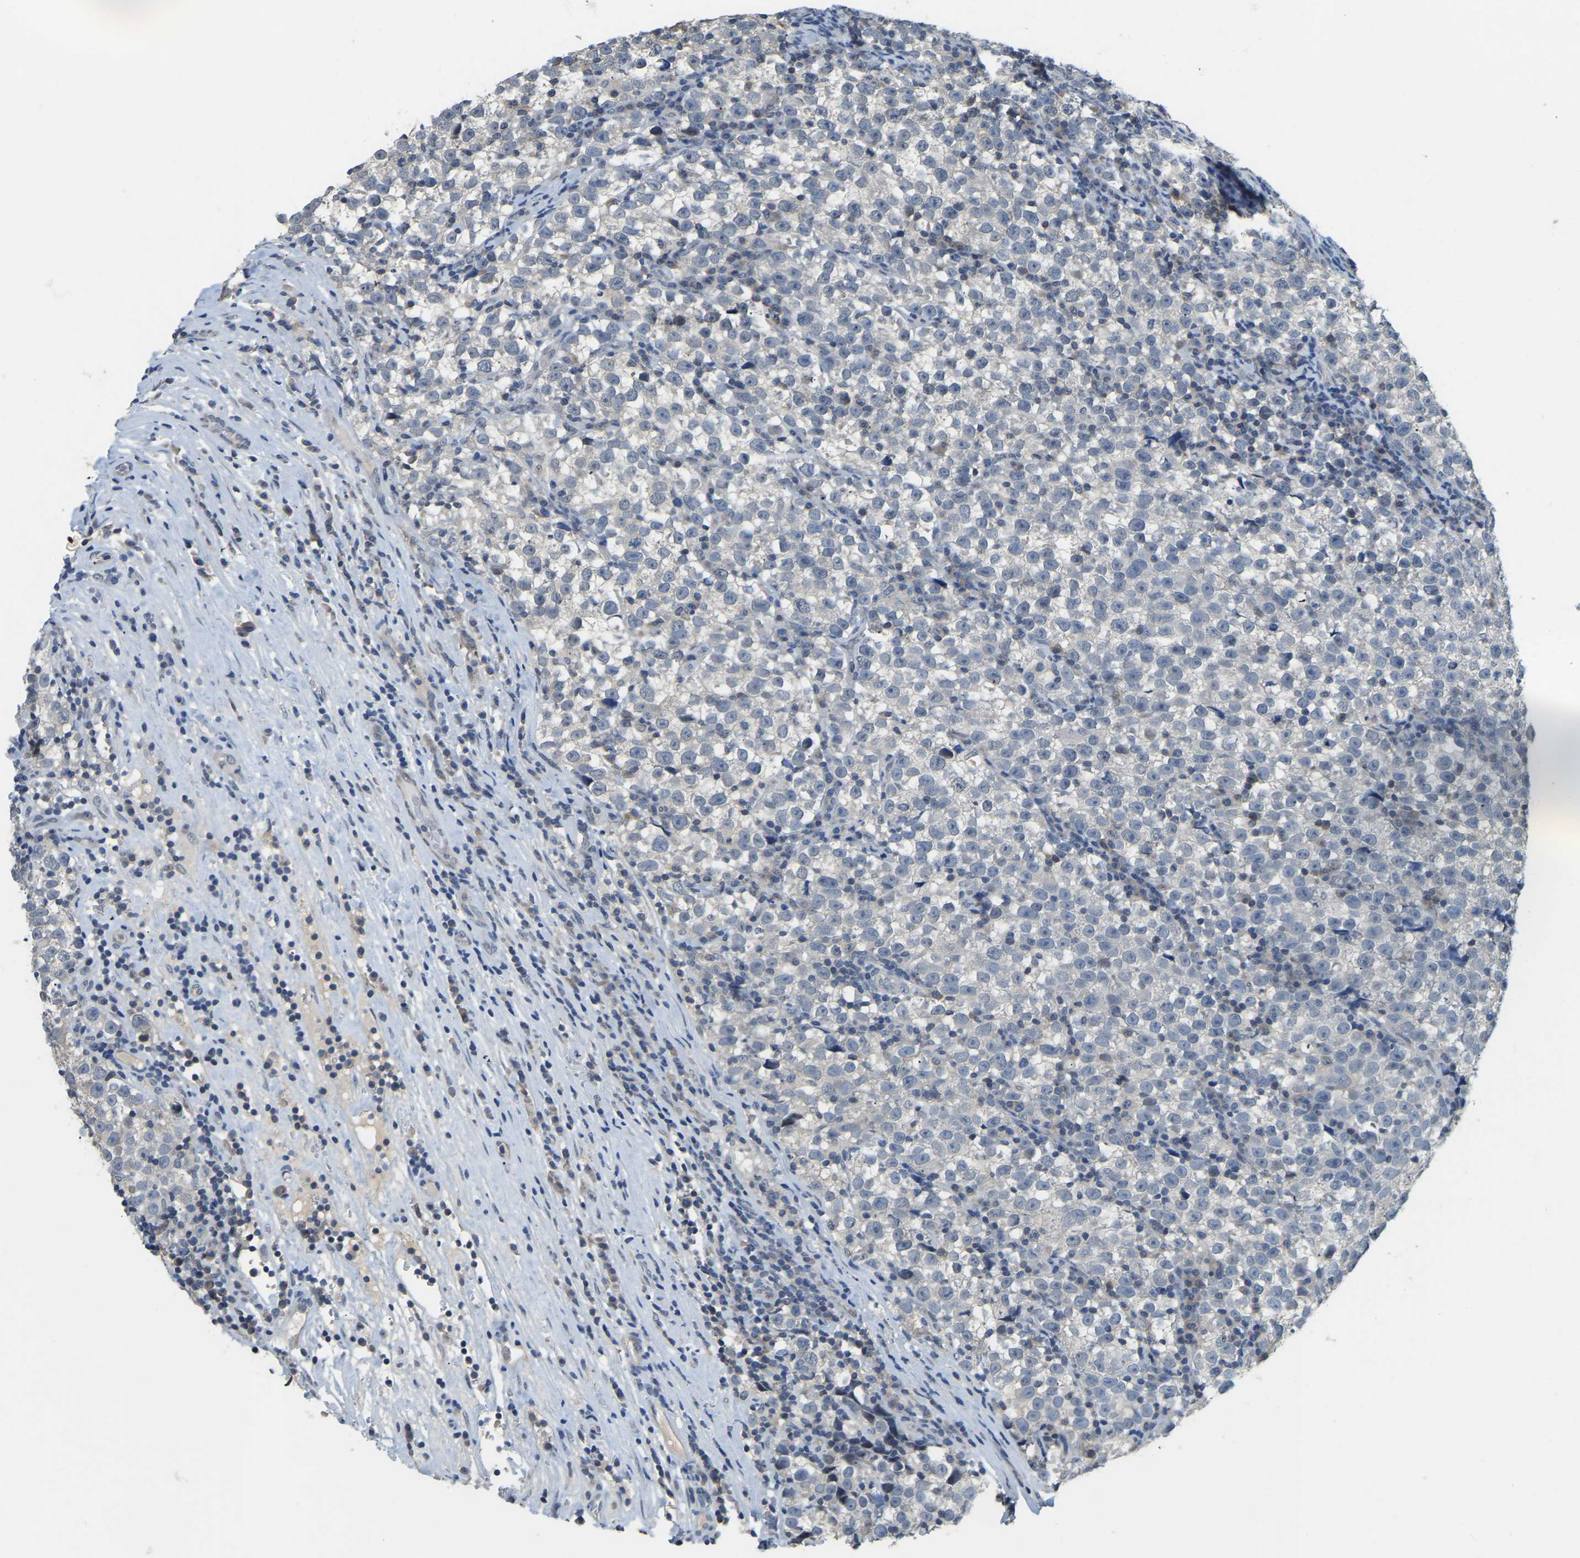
{"staining": {"intensity": "negative", "quantity": "none", "location": "none"}, "tissue": "testis cancer", "cell_type": "Tumor cells", "image_type": "cancer", "snomed": [{"axis": "morphology", "description": "Normal tissue, NOS"}, {"axis": "morphology", "description": "Seminoma, NOS"}, {"axis": "topography", "description": "Testis"}], "caption": "Testis seminoma stained for a protein using immunohistochemistry (IHC) exhibits no staining tumor cells.", "gene": "AHNAK", "patient": {"sex": "male", "age": 43}}